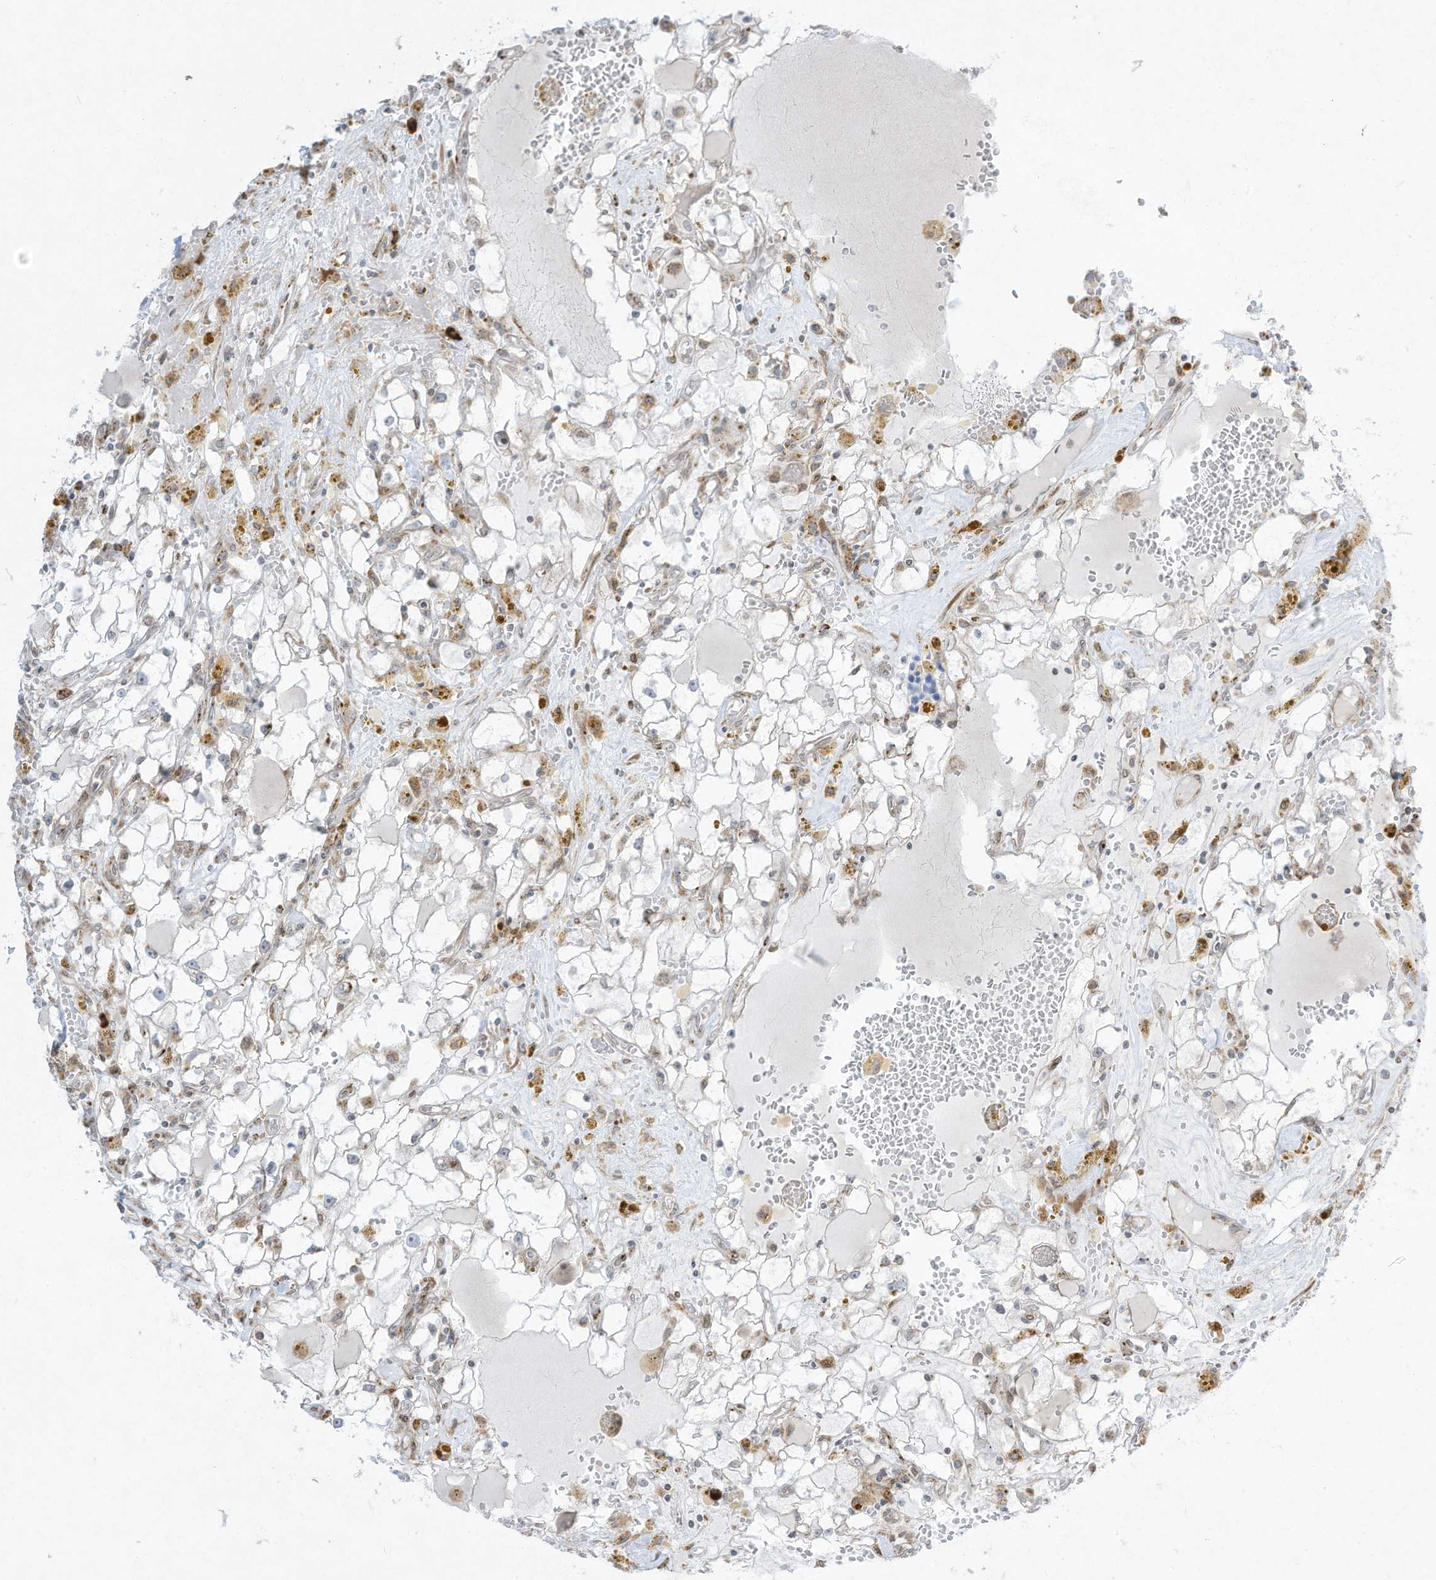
{"staining": {"intensity": "negative", "quantity": "none", "location": "none"}, "tissue": "renal cancer", "cell_type": "Tumor cells", "image_type": "cancer", "snomed": [{"axis": "morphology", "description": "Adenocarcinoma, NOS"}, {"axis": "topography", "description": "Kidney"}], "caption": "Immunohistochemical staining of human renal cancer shows no significant positivity in tumor cells.", "gene": "PTK6", "patient": {"sex": "male", "age": 56}}